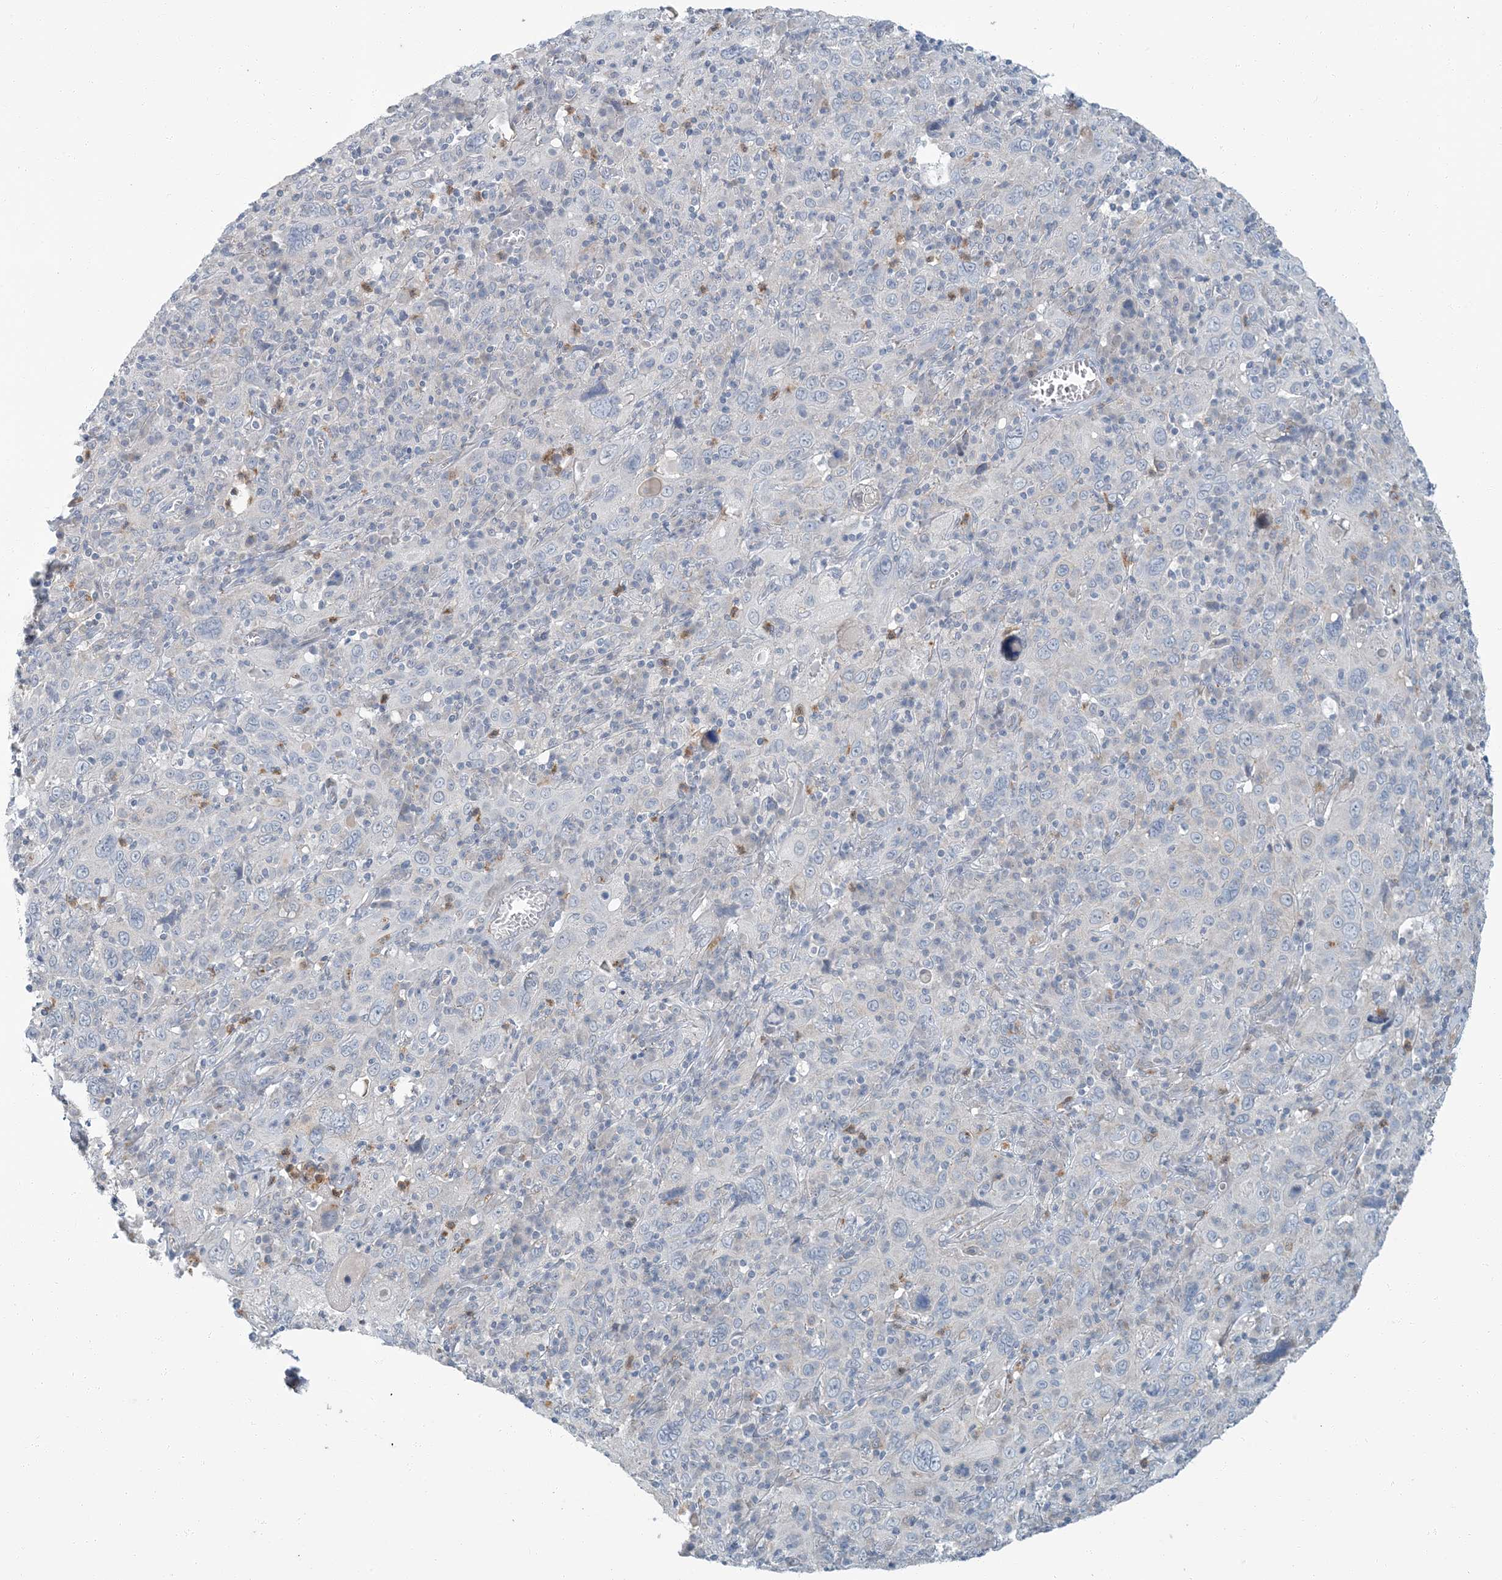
{"staining": {"intensity": "negative", "quantity": "none", "location": "none"}, "tissue": "cervical cancer", "cell_type": "Tumor cells", "image_type": "cancer", "snomed": [{"axis": "morphology", "description": "Squamous cell carcinoma, NOS"}, {"axis": "topography", "description": "Cervix"}], "caption": "This is an immunohistochemistry histopathology image of human squamous cell carcinoma (cervical). There is no expression in tumor cells.", "gene": "EPHA4", "patient": {"sex": "female", "age": 46}}